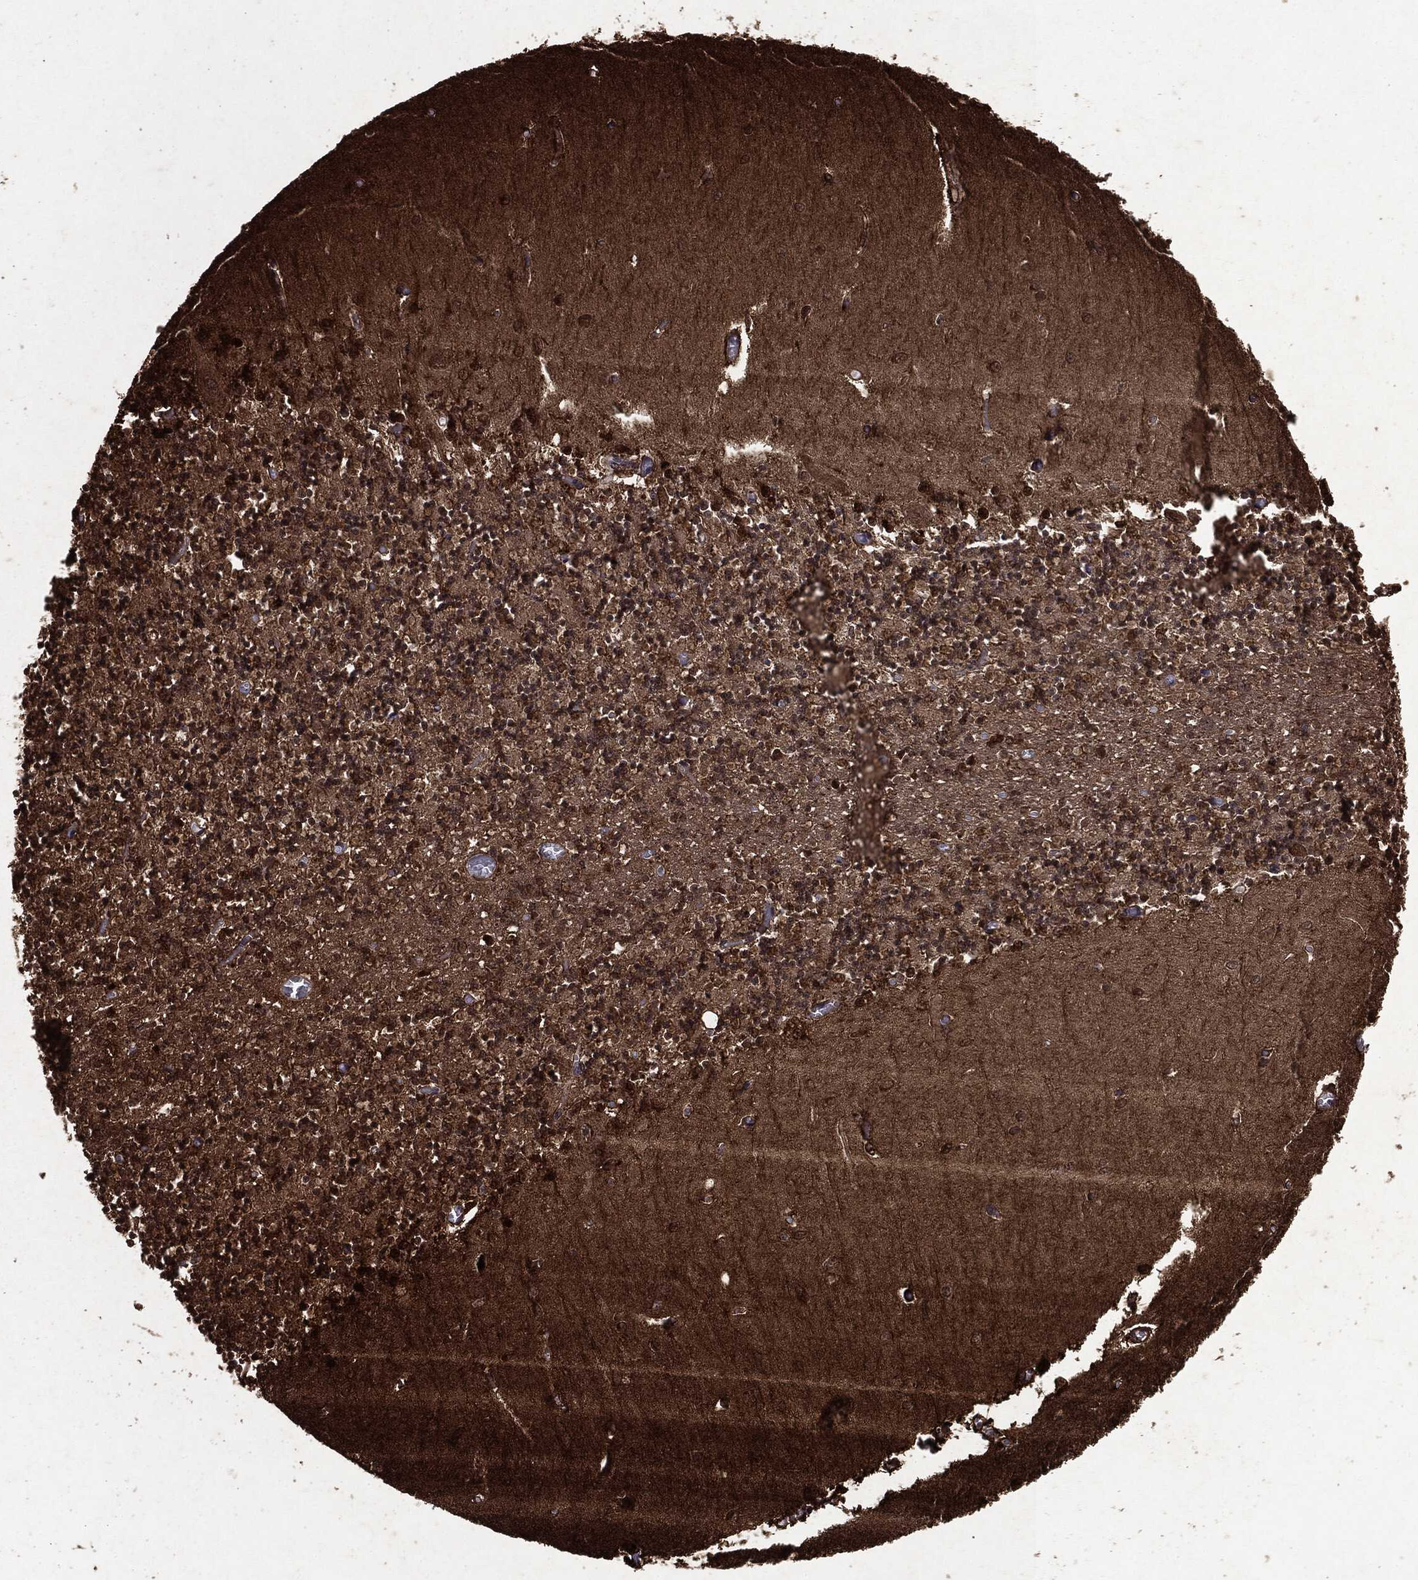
{"staining": {"intensity": "negative", "quantity": "none", "location": "none"}, "tissue": "cerebellum", "cell_type": "Cells in granular layer", "image_type": "normal", "snomed": [{"axis": "morphology", "description": "Normal tissue, NOS"}, {"axis": "topography", "description": "Cerebellum"}], "caption": "This is a histopathology image of immunohistochemistry (IHC) staining of unremarkable cerebellum, which shows no staining in cells in granular layer.", "gene": "PEBP1", "patient": {"sex": "female", "age": 64}}